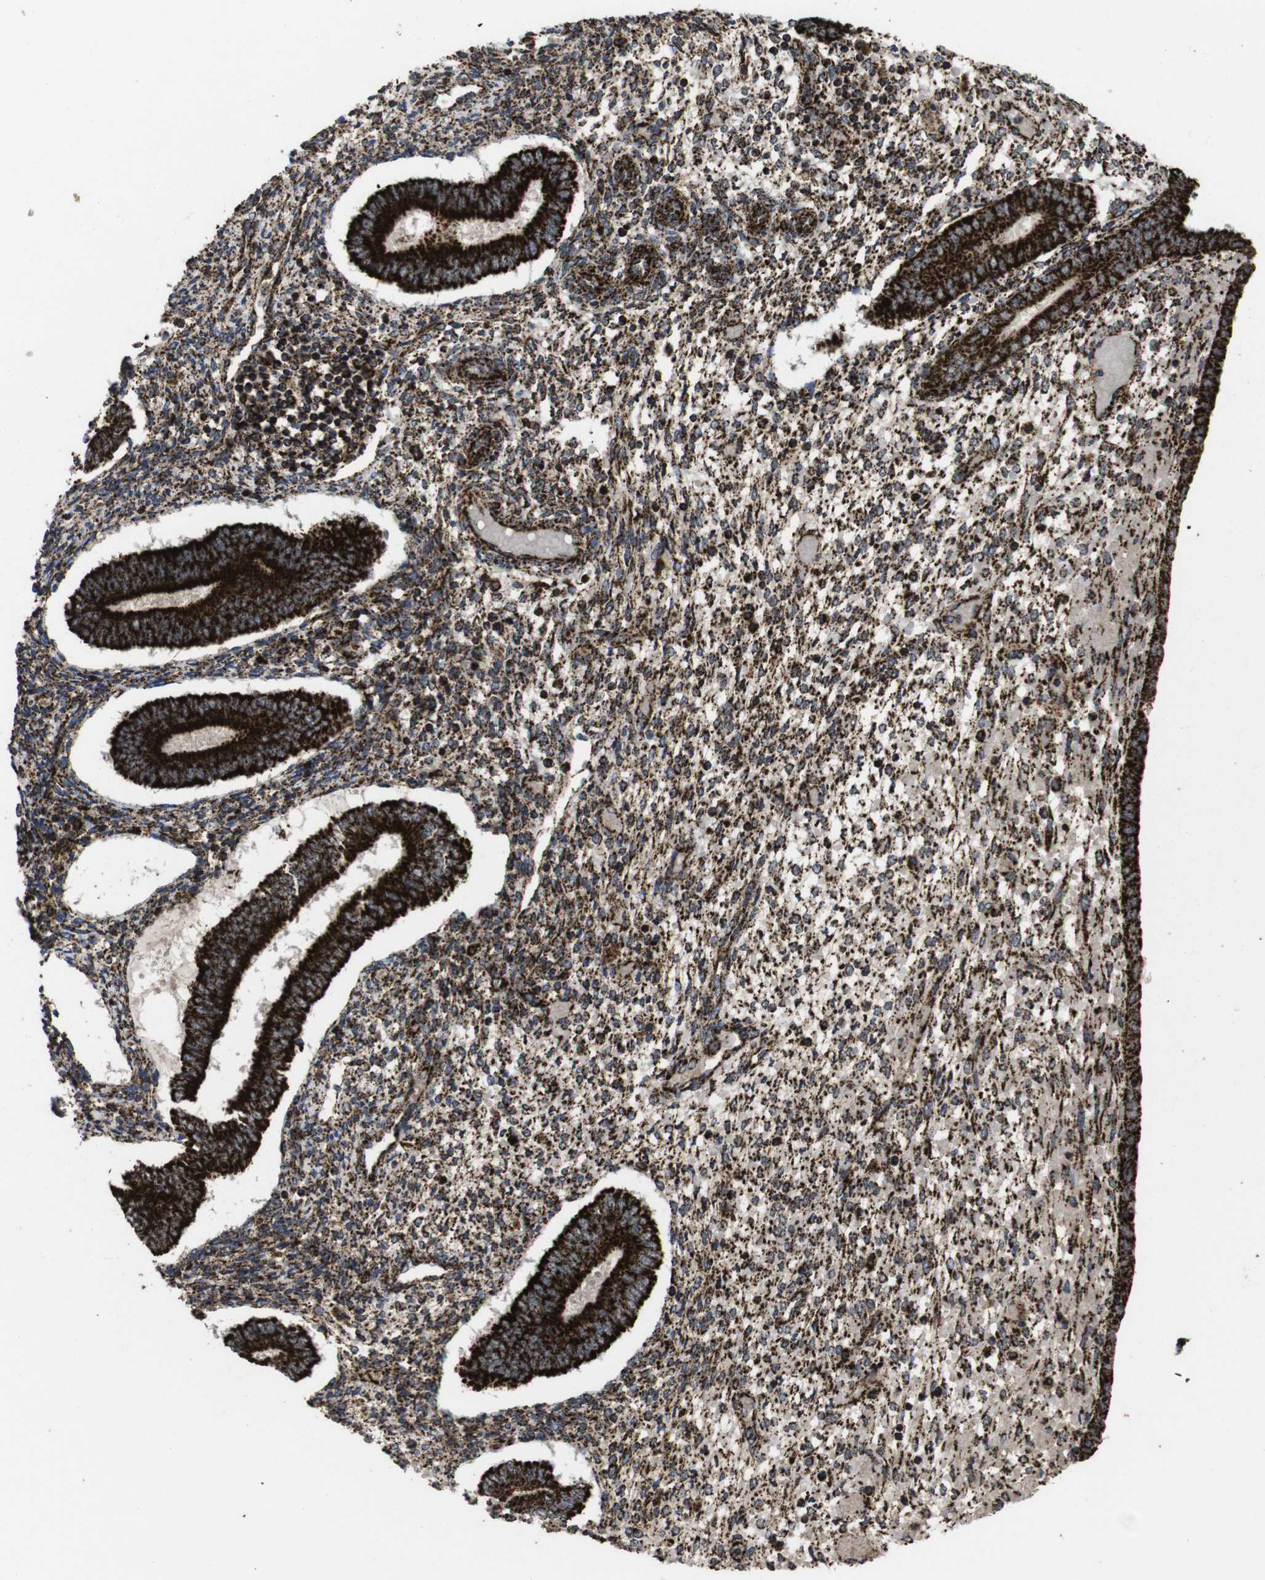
{"staining": {"intensity": "strong", "quantity": ">75%", "location": "cytoplasmic/membranous"}, "tissue": "endometrium", "cell_type": "Cells in endometrial stroma", "image_type": "normal", "snomed": [{"axis": "morphology", "description": "Normal tissue, NOS"}, {"axis": "topography", "description": "Endometrium"}], "caption": "Immunohistochemical staining of benign human endometrium exhibits strong cytoplasmic/membranous protein positivity in about >75% of cells in endometrial stroma. The protein of interest is stained brown, and the nuclei are stained in blue (DAB IHC with brightfield microscopy, high magnification).", "gene": "ATP5F1A", "patient": {"sex": "female", "age": 42}}